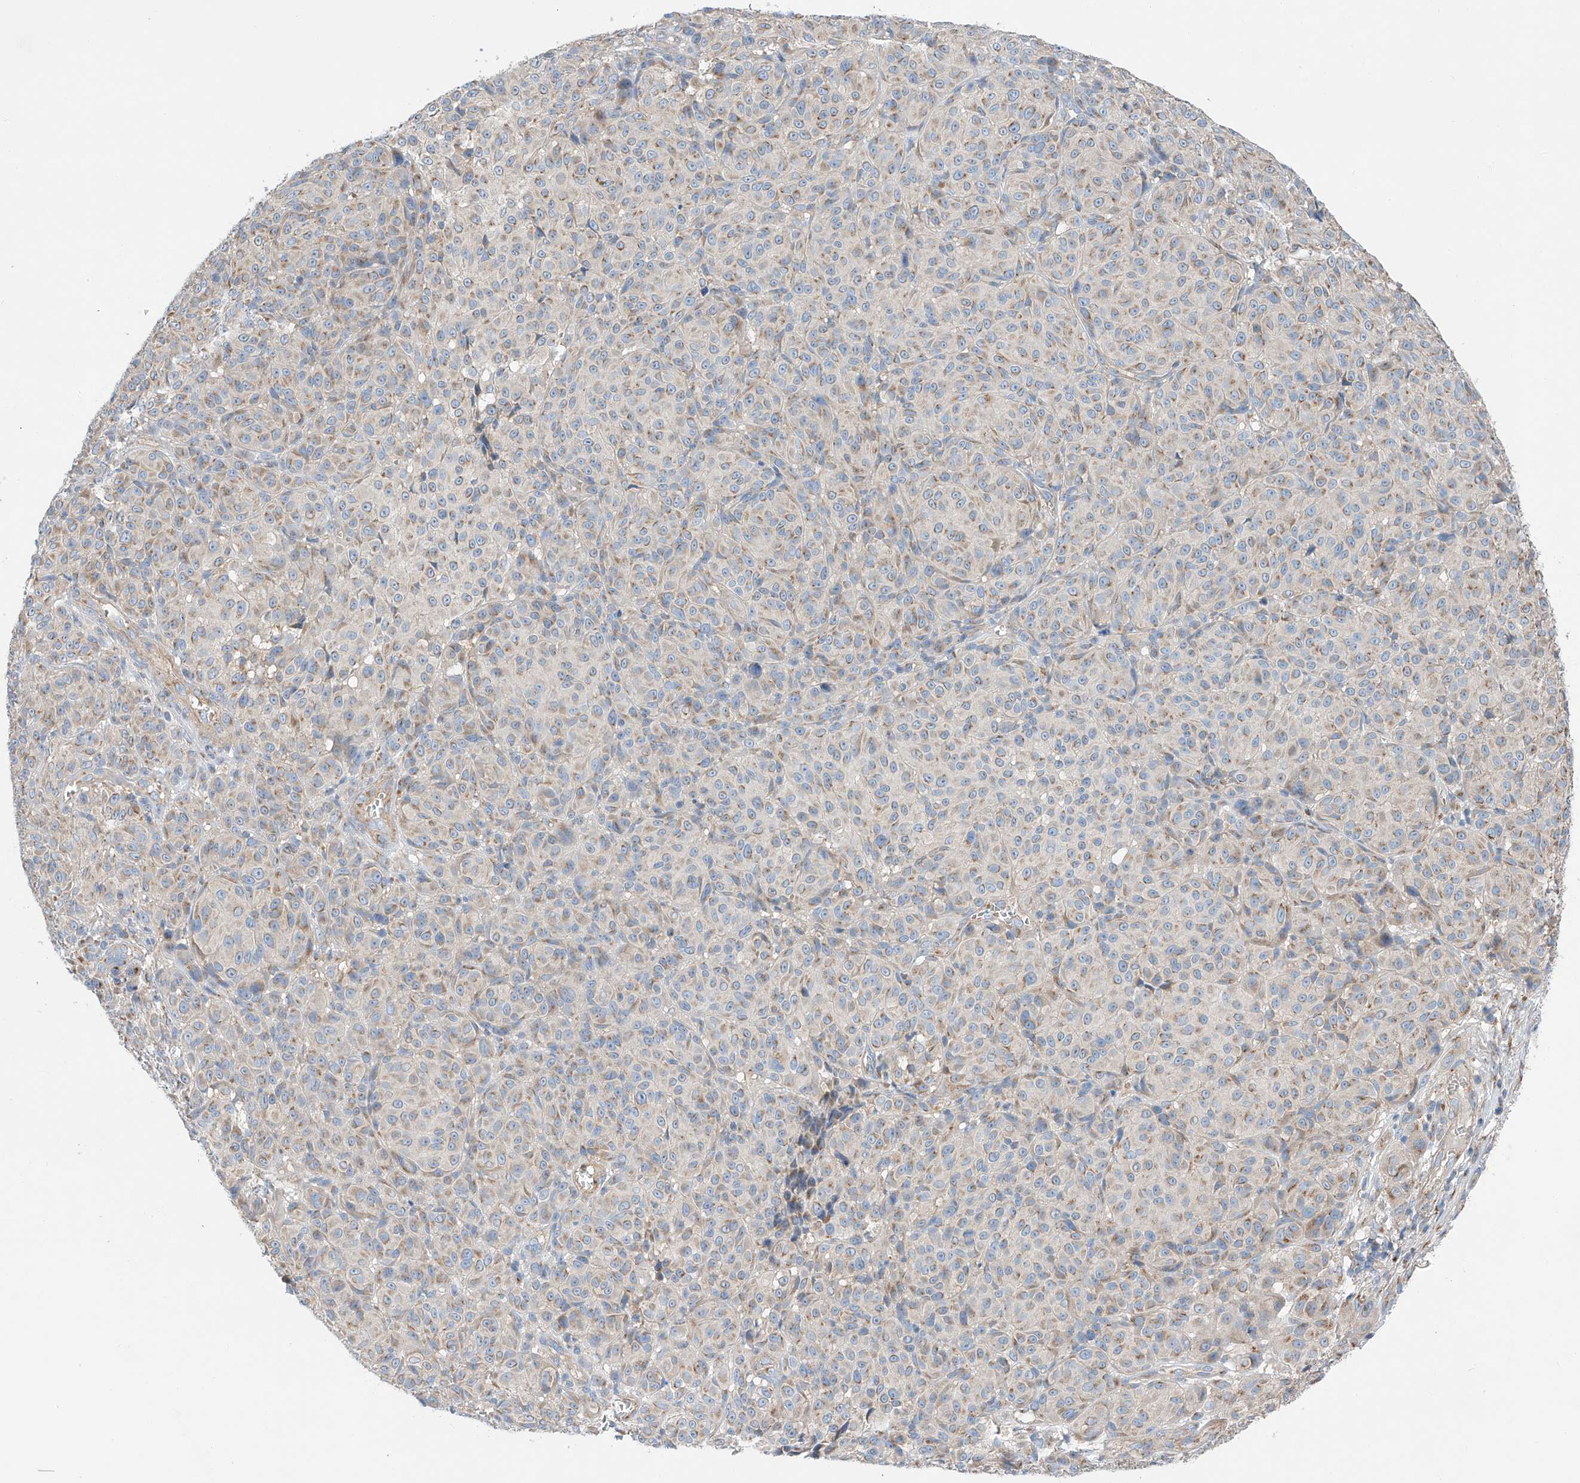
{"staining": {"intensity": "weak", "quantity": ">75%", "location": "cytoplasmic/membranous"}, "tissue": "melanoma", "cell_type": "Tumor cells", "image_type": "cancer", "snomed": [{"axis": "morphology", "description": "Malignant melanoma, NOS"}, {"axis": "topography", "description": "Skin"}], "caption": "The immunohistochemical stain highlights weak cytoplasmic/membranous staining in tumor cells of malignant melanoma tissue.", "gene": "SLC22A7", "patient": {"sex": "male", "age": 73}}